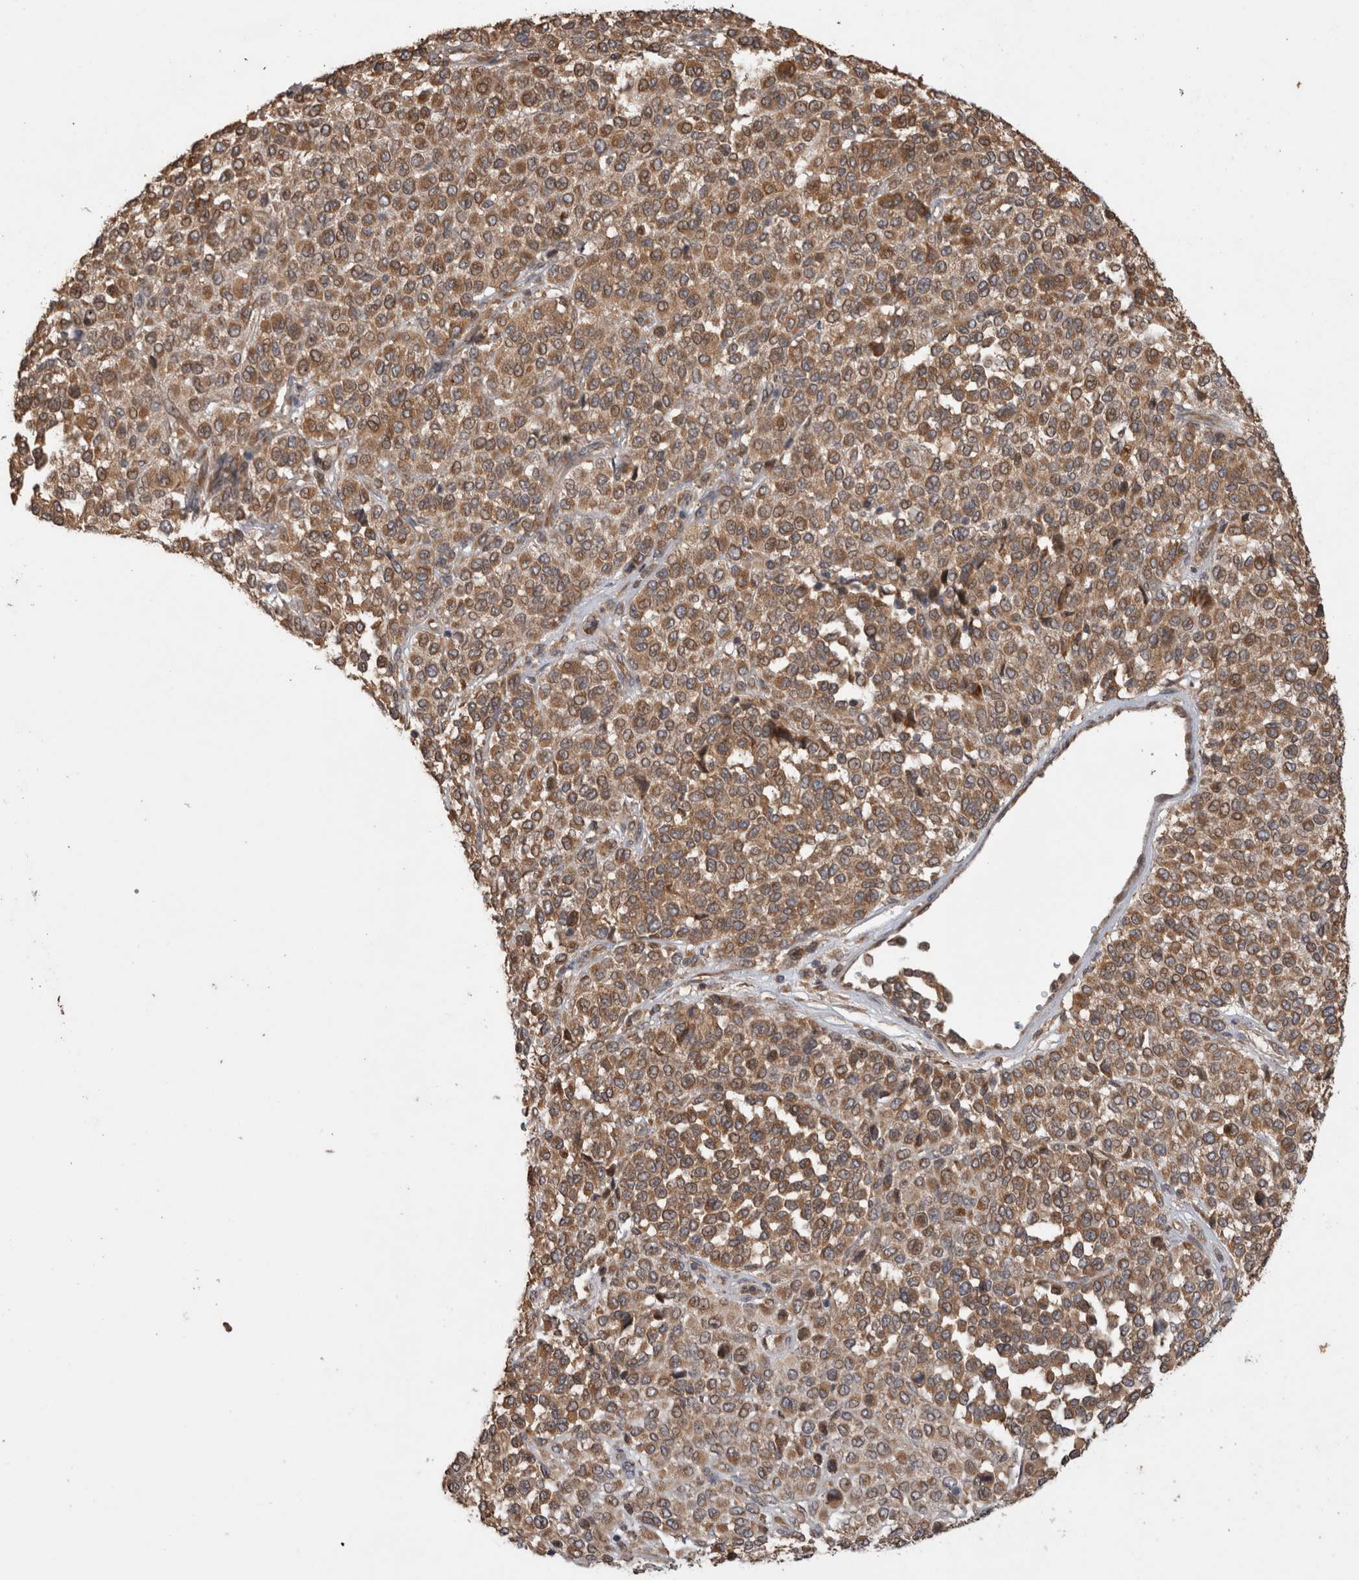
{"staining": {"intensity": "moderate", "quantity": ">75%", "location": "cytoplasmic/membranous"}, "tissue": "melanoma", "cell_type": "Tumor cells", "image_type": "cancer", "snomed": [{"axis": "morphology", "description": "Malignant melanoma, Metastatic site"}, {"axis": "topography", "description": "Pancreas"}], "caption": "A brown stain shows moderate cytoplasmic/membranous staining of a protein in human malignant melanoma (metastatic site) tumor cells. The staining was performed using DAB, with brown indicating positive protein expression. Nuclei are stained blue with hematoxylin.", "gene": "TBCE", "patient": {"sex": "female", "age": 30}}